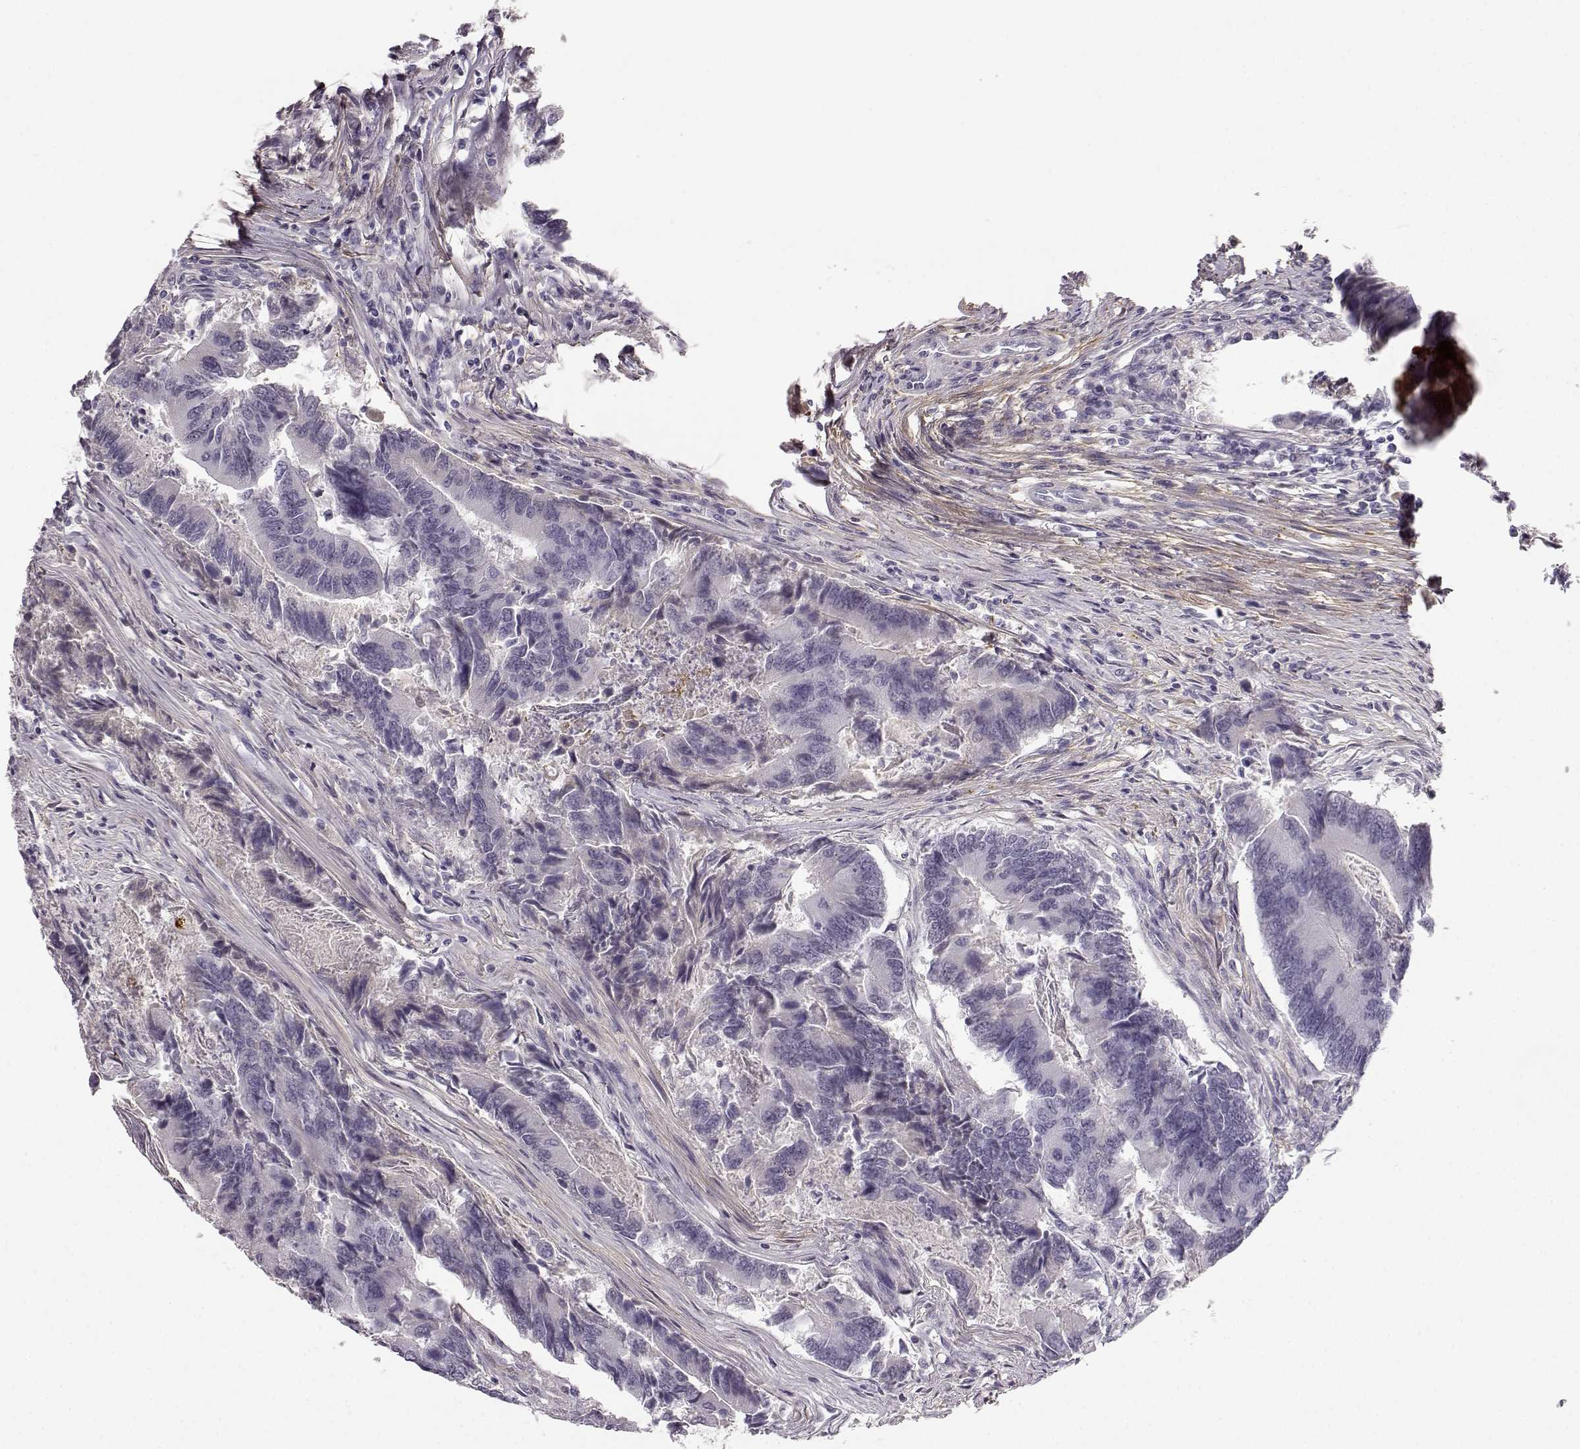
{"staining": {"intensity": "negative", "quantity": "none", "location": "none"}, "tissue": "colorectal cancer", "cell_type": "Tumor cells", "image_type": "cancer", "snomed": [{"axis": "morphology", "description": "Adenocarcinoma, NOS"}, {"axis": "topography", "description": "Colon"}], "caption": "There is no significant expression in tumor cells of colorectal cancer (adenocarcinoma).", "gene": "TRIM69", "patient": {"sex": "female", "age": 67}}